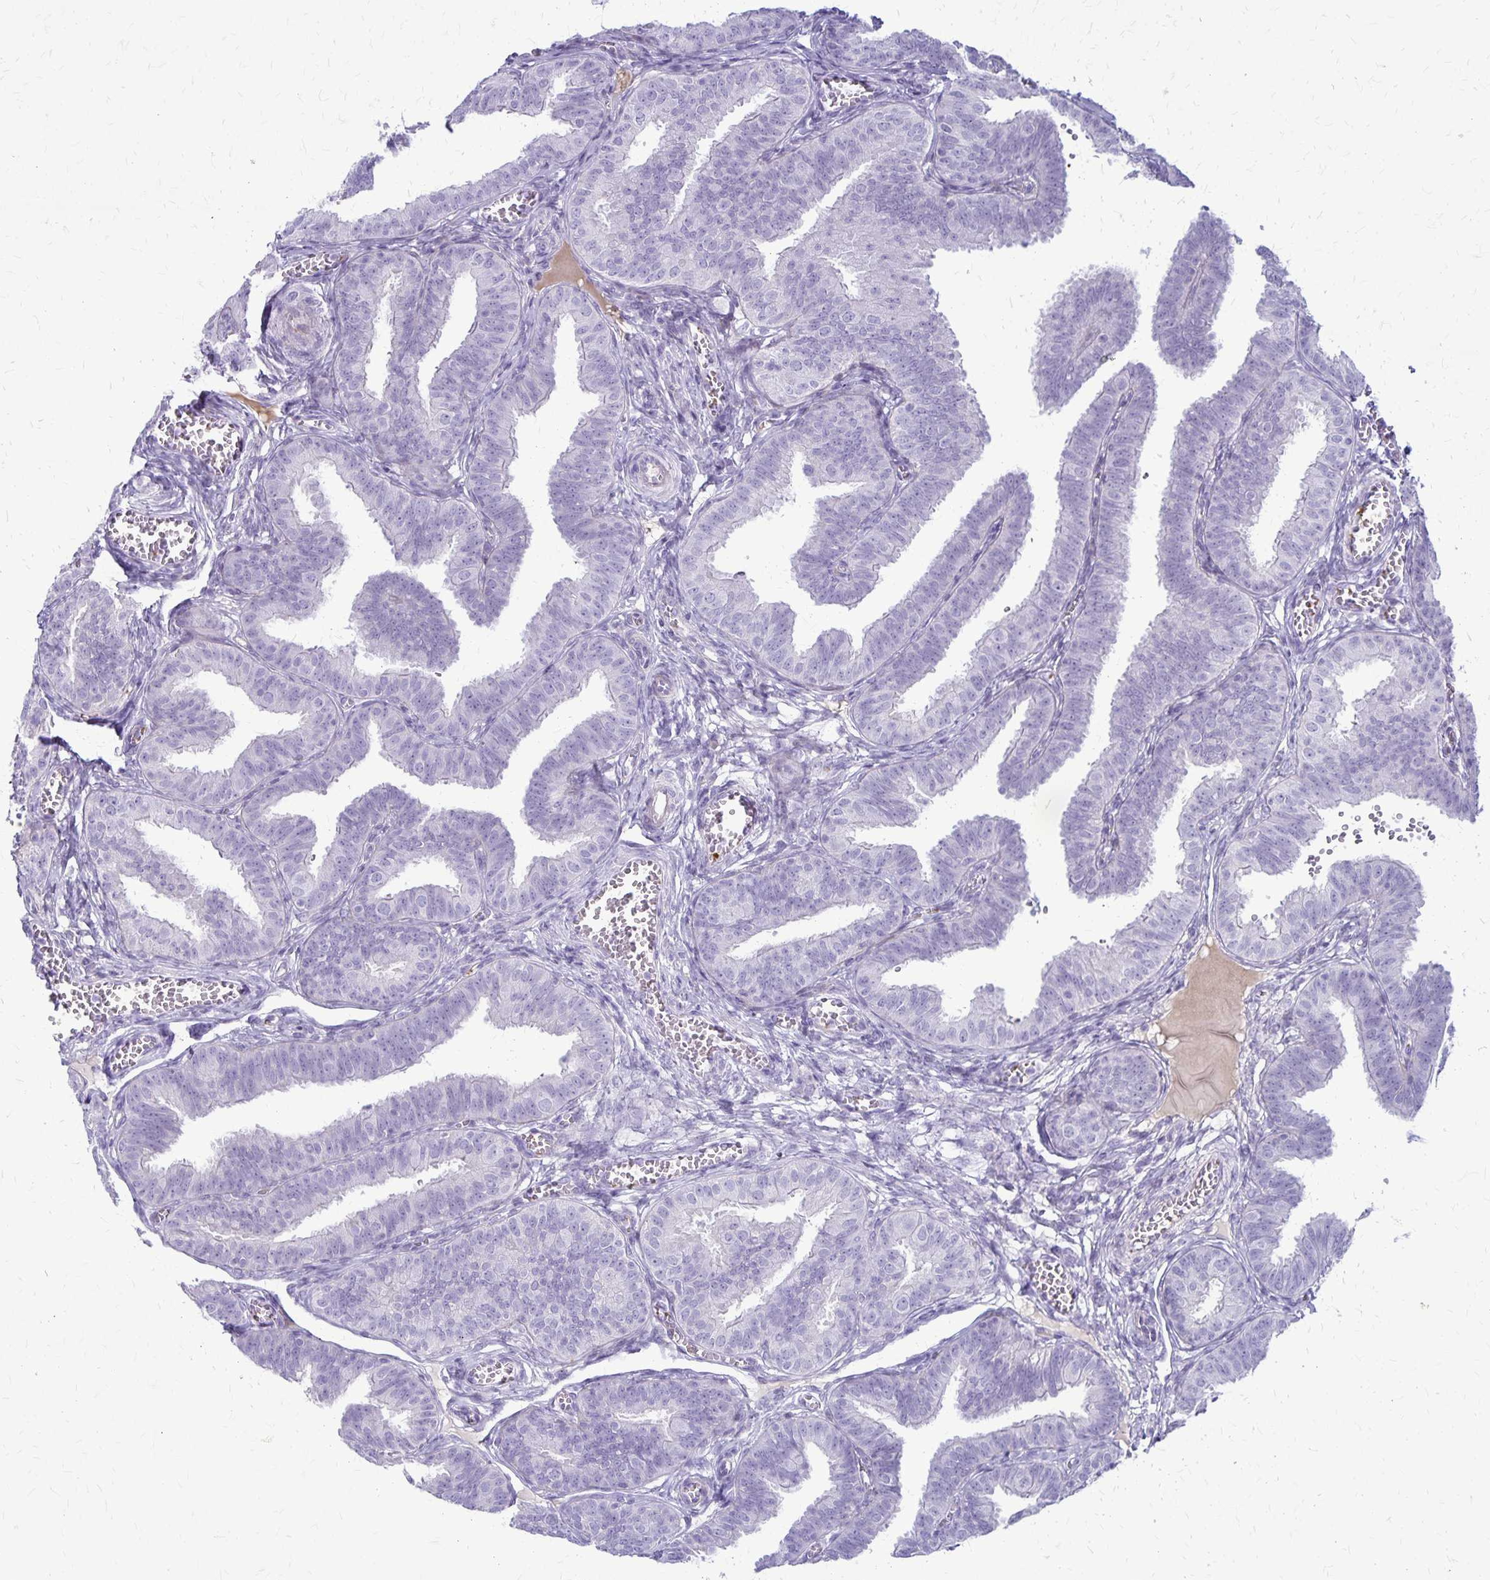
{"staining": {"intensity": "negative", "quantity": "none", "location": "none"}, "tissue": "fallopian tube", "cell_type": "Glandular cells", "image_type": "normal", "snomed": [{"axis": "morphology", "description": "Normal tissue, NOS"}, {"axis": "topography", "description": "Fallopian tube"}], "caption": "The immunohistochemistry micrograph has no significant positivity in glandular cells of fallopian tube.", "gene": "GP9", "patient": {"sex": "female", "age": 25}}